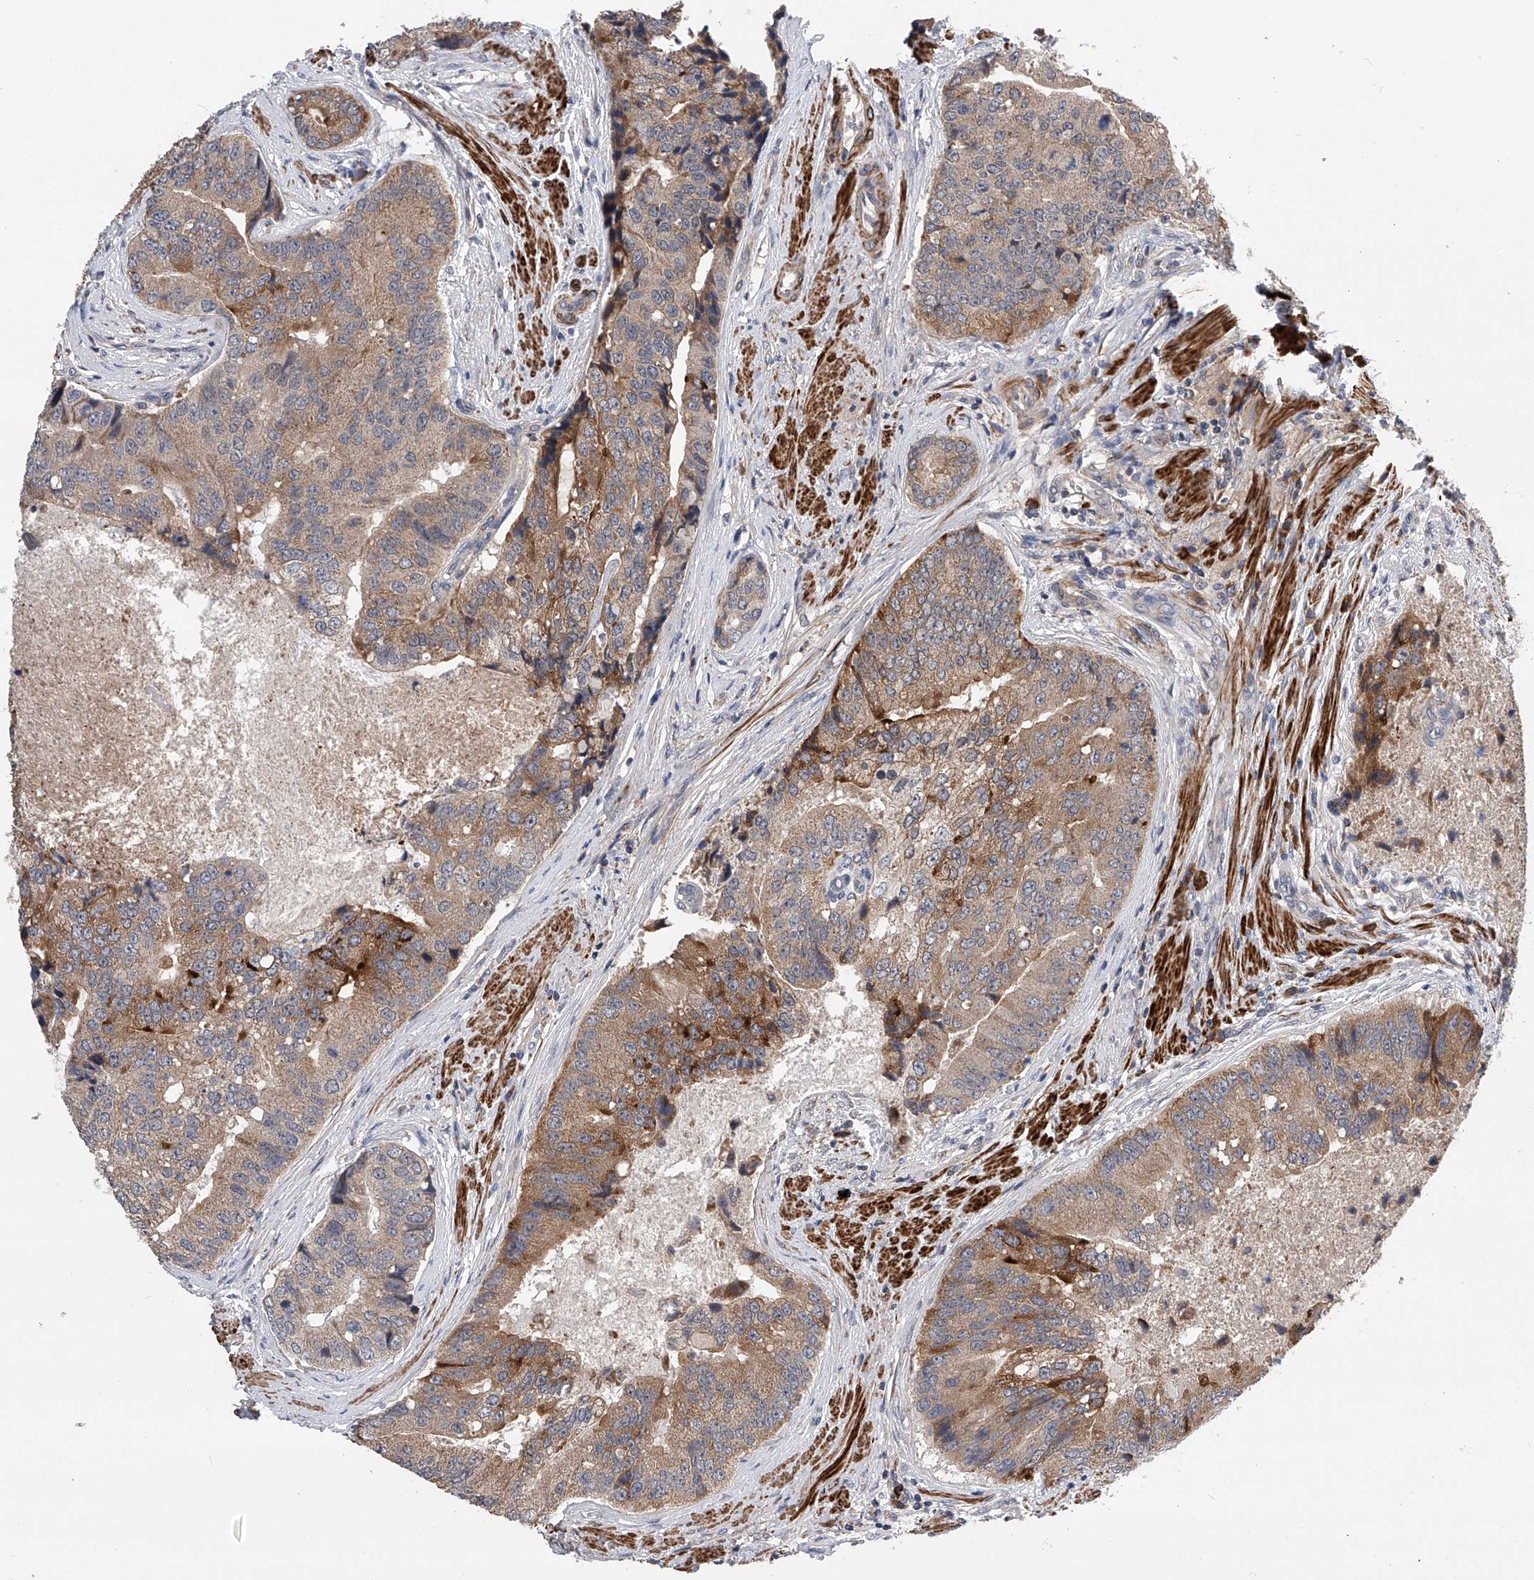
{"staining": {"intensity": "moderate", "quantity": "25%-75%", "location": "cytoplasmic/membranous"}, "tissue": "prostate cancer", "cell_type": "Tumor cells", "image_type": "cancer", "snomed": [{"axis": "morphology", "description": "Adenocarcinoma, High grade"}, {"axis": "topography", "description": "Prostate"}], "caption": "Protein staining shows moderate cytoplasmic/membranous staining in approximately 25%-75% of tumor cells in prostate high-grade adenocarcinoma.", "gene": "SPOCK1", "patient": {"sex": "male", "age": 70}}